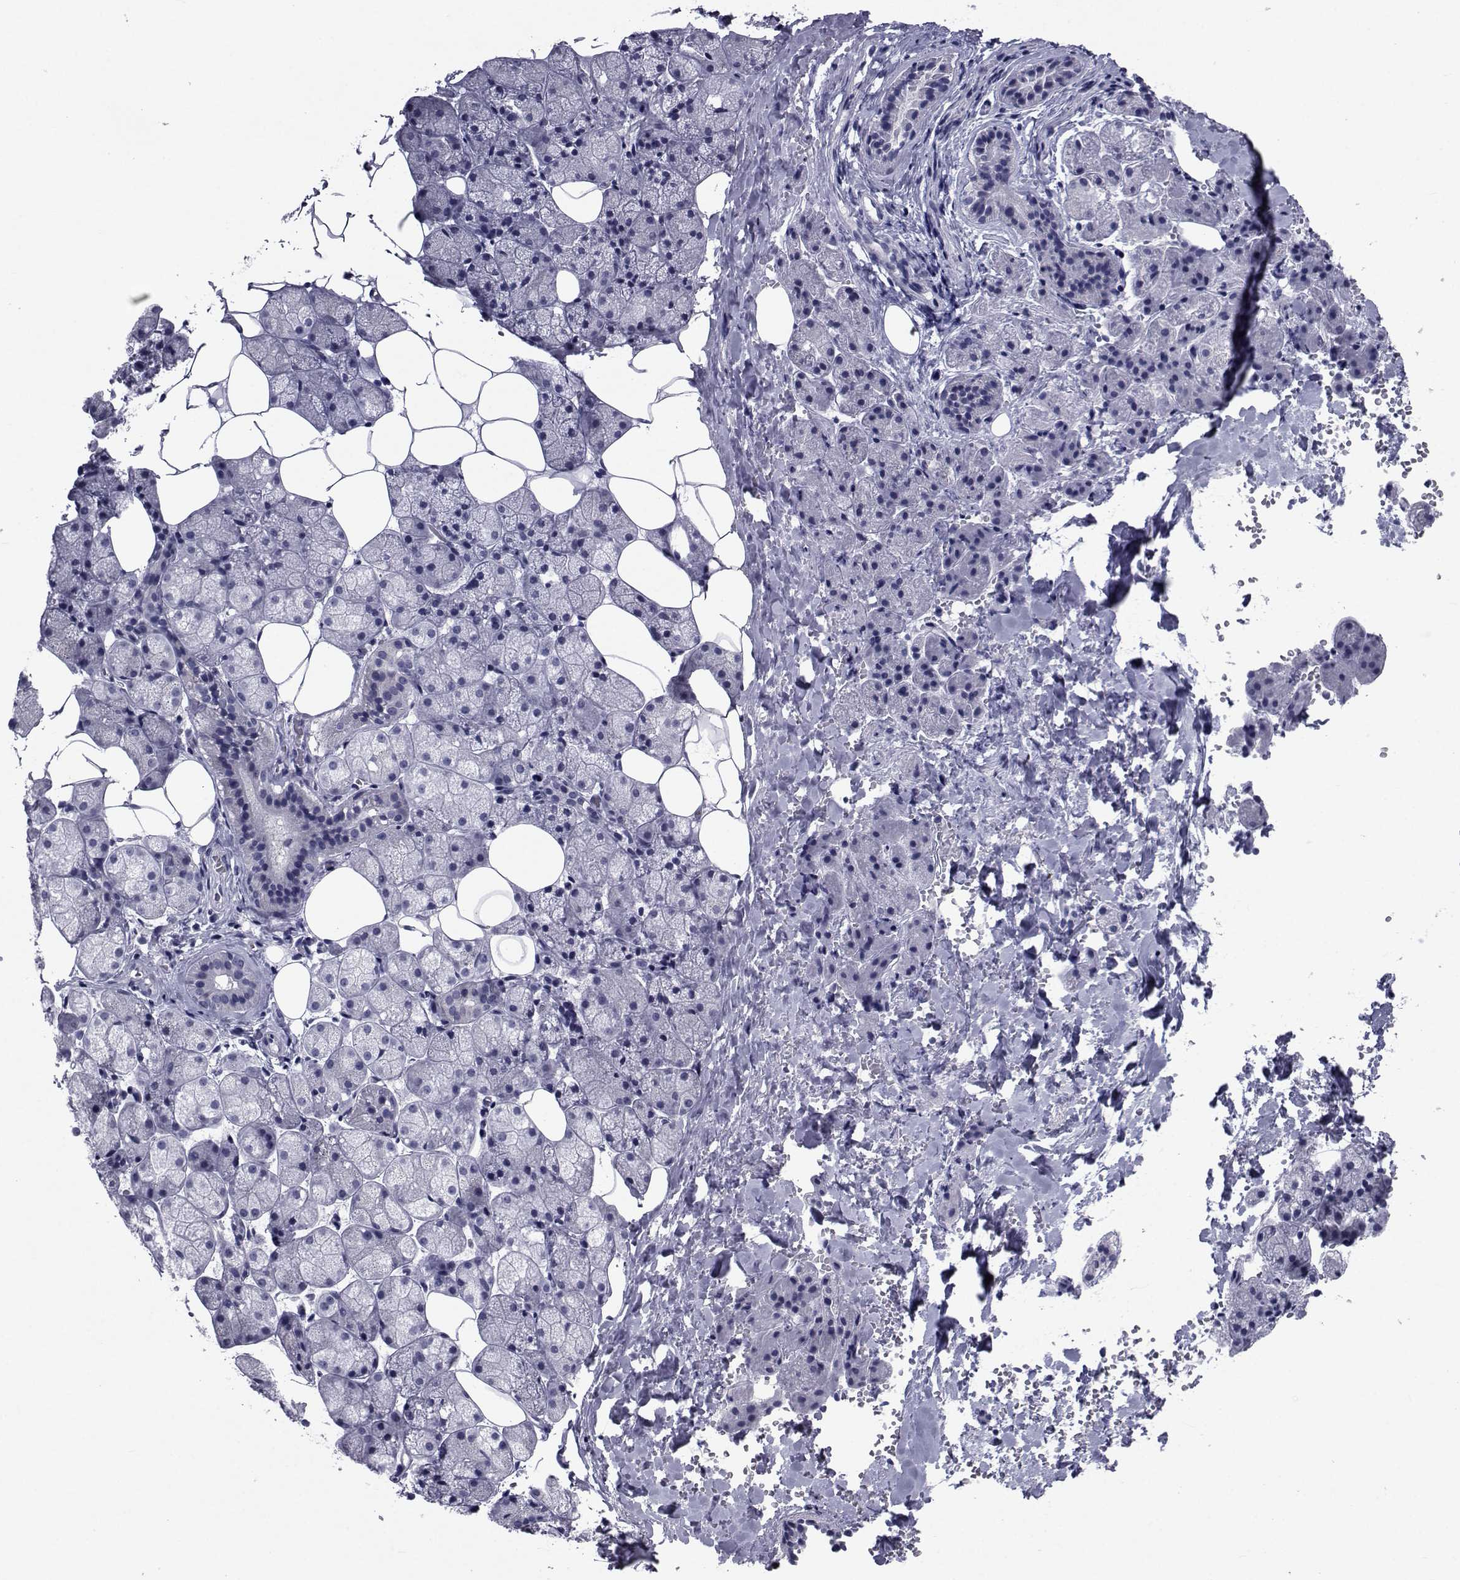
{"staining": {"intensity": "negative", "quantity": "none", "location": "none"}, "tissue": "salivary gland", "cell_type": "Glandular cells", "image_type": "normal", "snomed": [{"axis": "morphology", "description": "Normal tissue, NOS"}, {"axis": "topography", "description": "Salivary gland"}], "caption": "Immunohistochemistry (IHC) photomicrograph of benign human salivary gland stained for a protein (brown), which exhibits no expression in glandular cells.", "gene": "CHRNA1", "patient": {"sex": "male", "age": 38}}